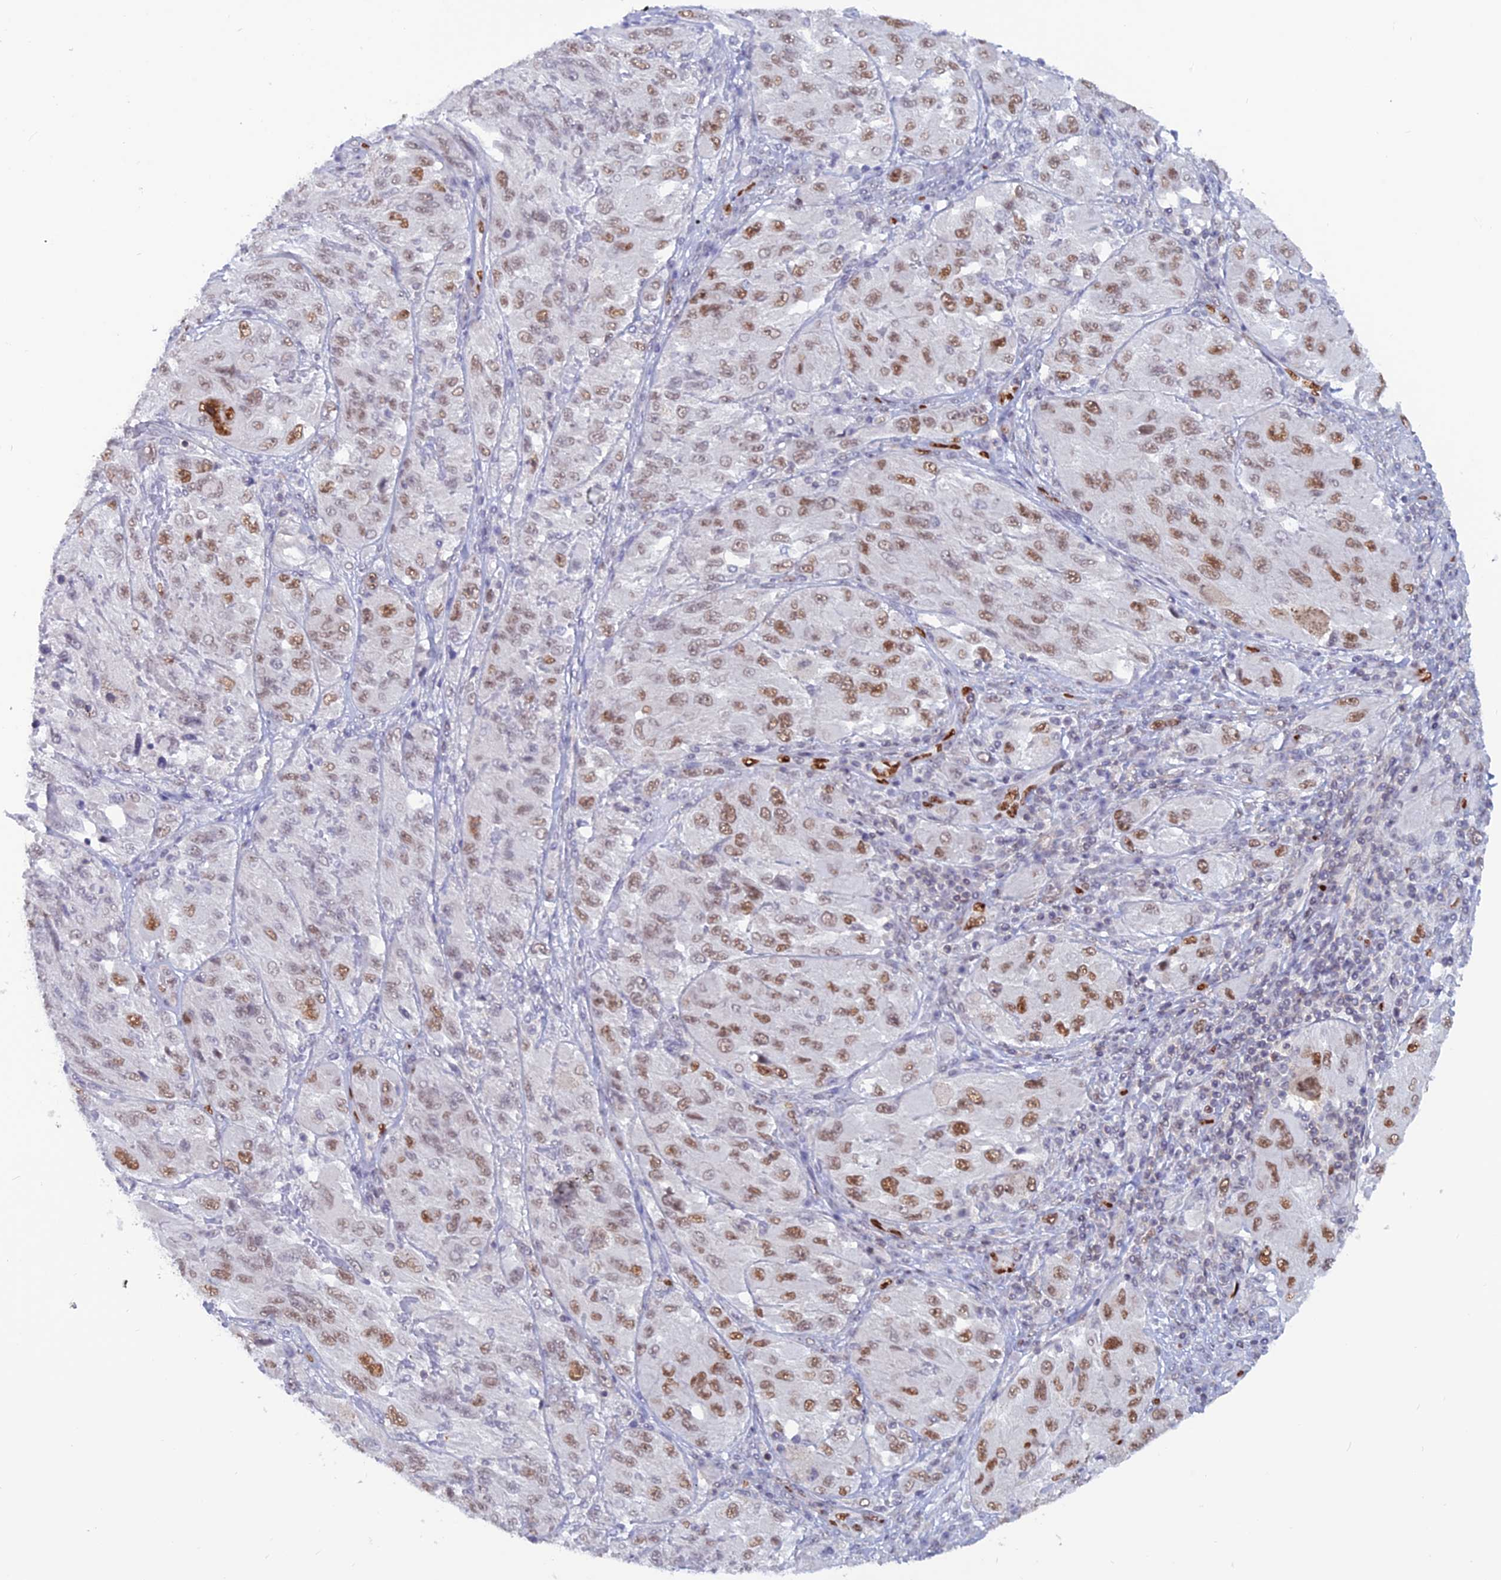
{"staining": {"intensity": "moderate", "quantity": ">75%", "location": "nuclear"}, "tissue": "melanoma", "cell_type": "Tumor cells", "image_type": "cancer", "snomed": [{"axis": "morphology", "description": "Malignant melanoma, NOS"}, {"axis": "topography", "description": "Skin"}], "caption": "Melanoma was stained to show a protein in brown. There is medium levels of moderate nuclear positivity in approximately >75% of tumor cells.", "gene": "NOL4L", "patient": {"sex": "female", "age": 91}}